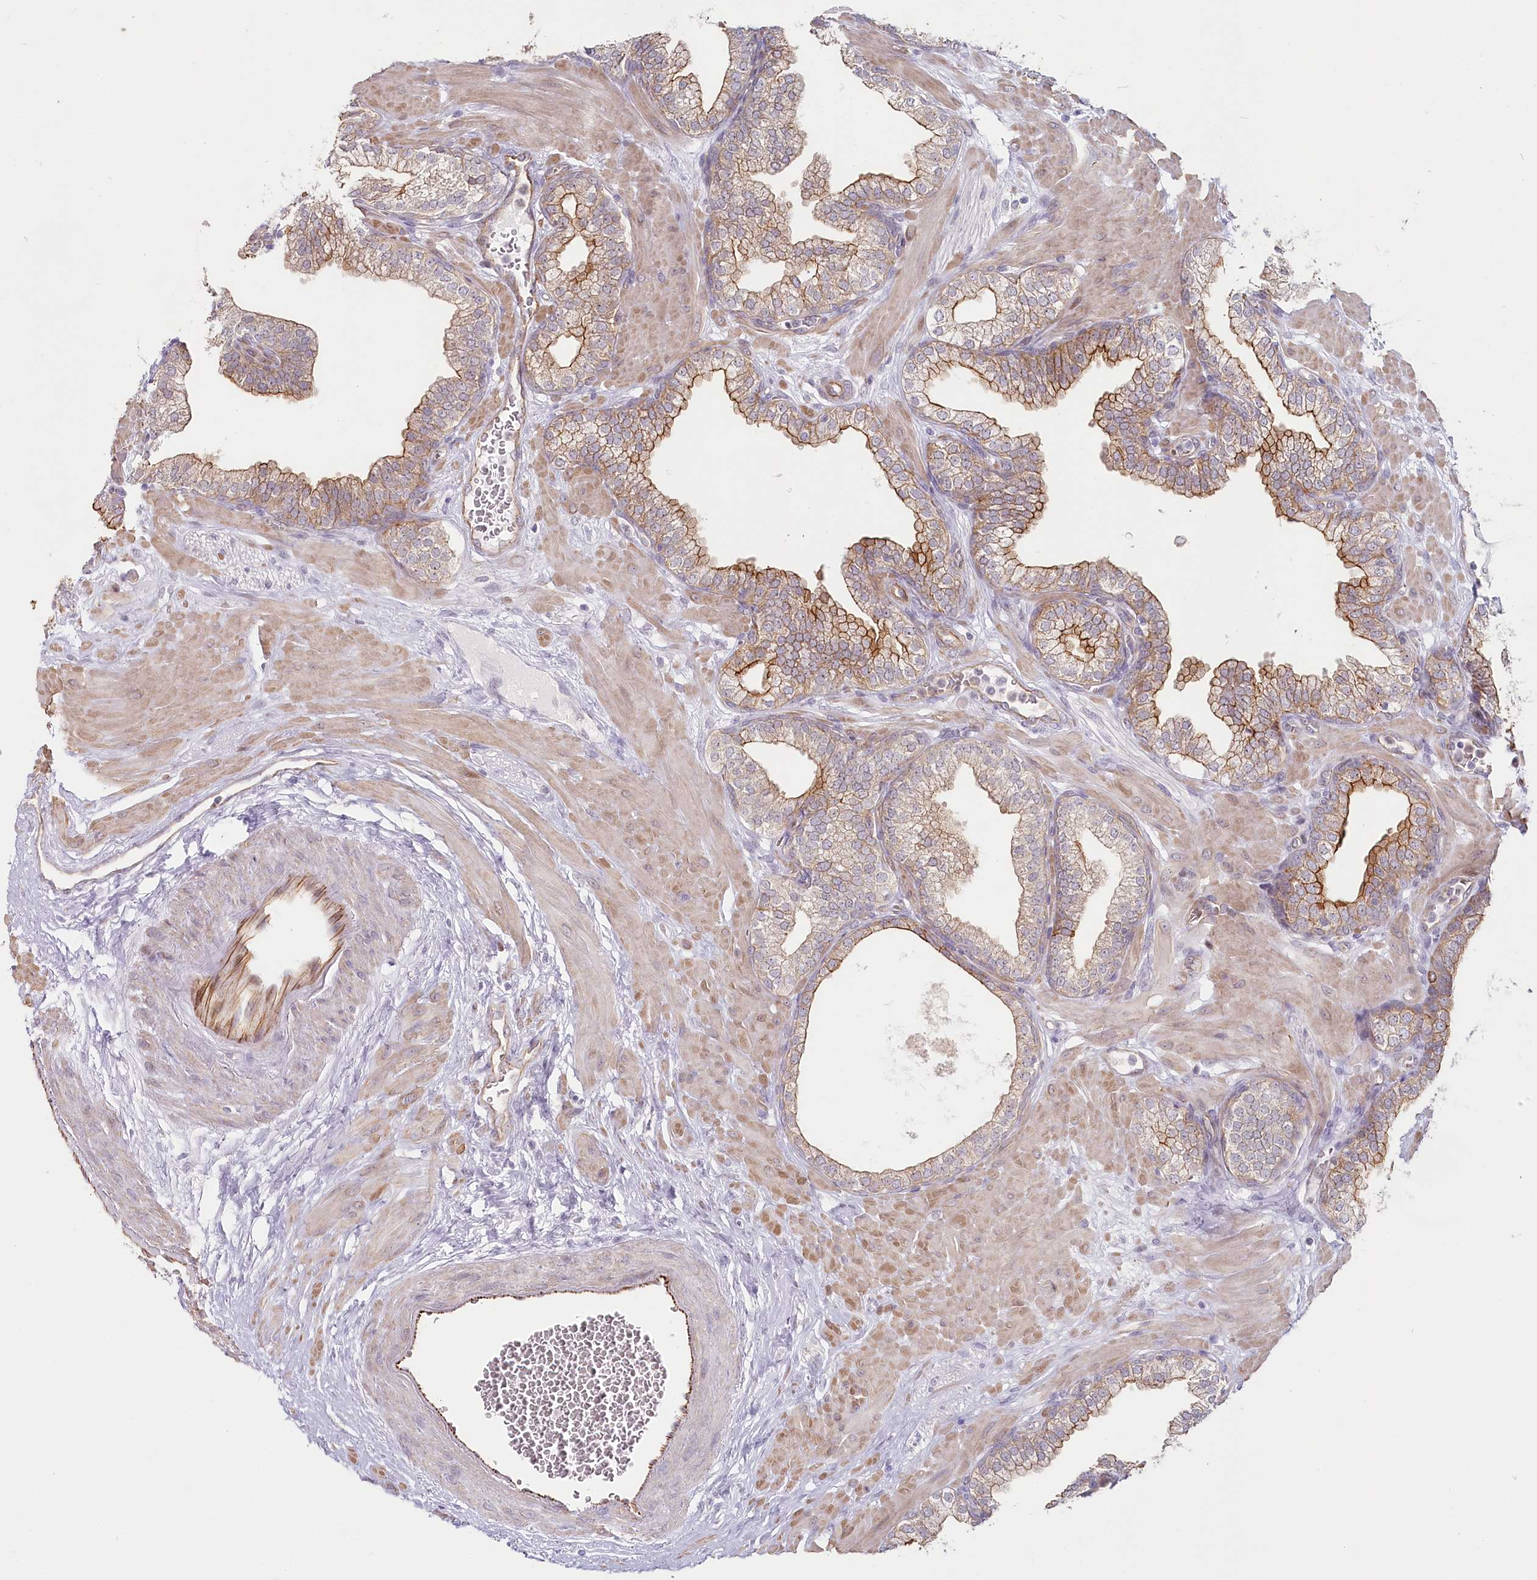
{"staining": {"intensity": "strong", "quantity": "25%-75%", "location": "cytoplasmic/membranous"}, "tissue": "prostate", "cell_type": "Glandular cells", "image_type": "normal", "snomed": [{"axis": "morphology", "description": "Normal tissue, NOS"}, {"axis": "morphology", "description": "Urothelial carcinoma, Low grade"}, {"axis": "topography", "description": "Urinary bladder"}, {"axis": "topography", "description": "Prostate"}], "caption": "Strong cytoplasmic/membranous protein staining is seen in approximately 25%-75% of glandular cells in prostate. (brown staining indicates protein expression, while blue staining denotes nuclei).", "gene": "ABHD8", "patient": {"sex": "male", "age": 60}}